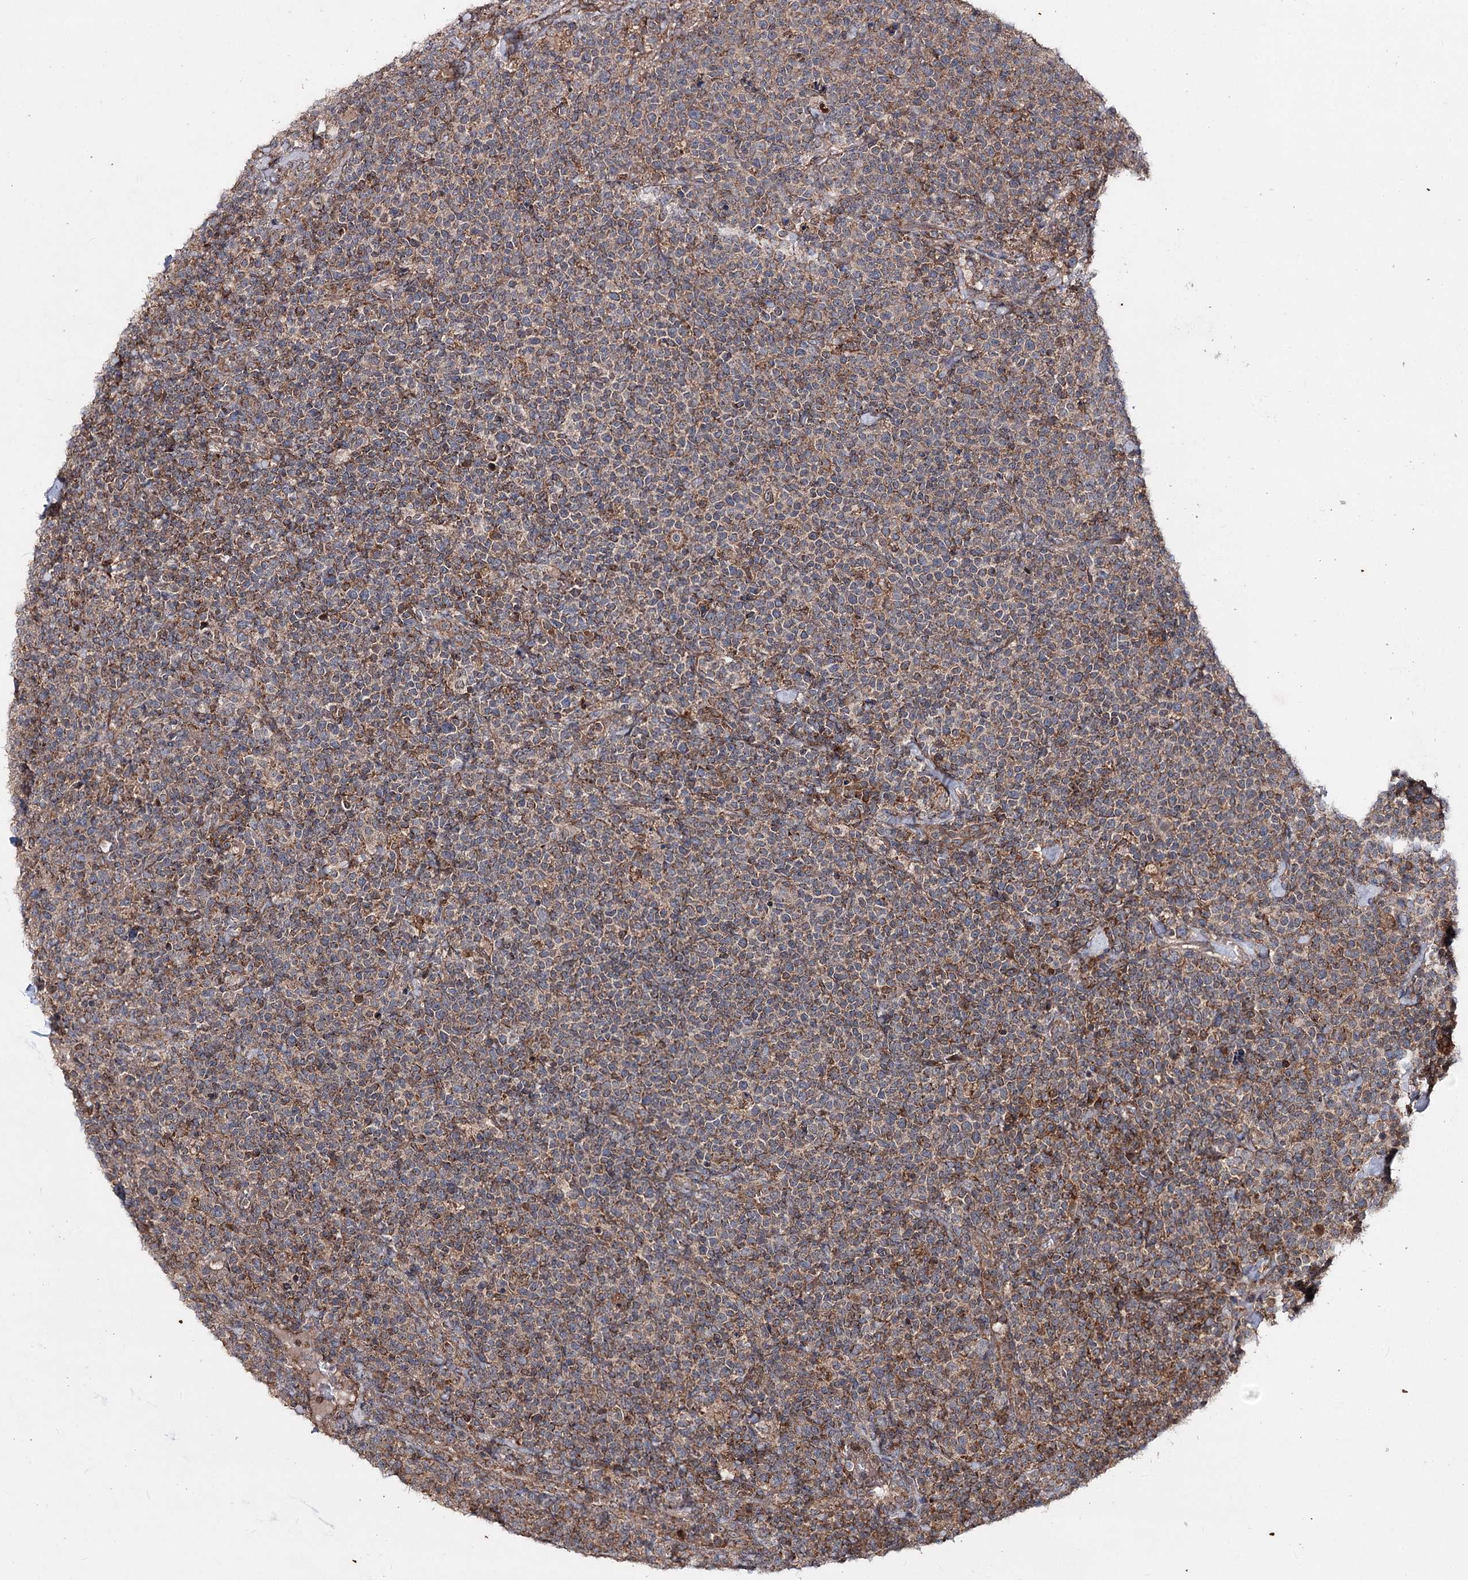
{"staining": {"intensity": "weak", "quantity": ">75%", "location": "cytoplasmic/membranous"}, "tissue": "lymphoma", "cell_type": "Tumor cells", "image_type": "cancer", "snomed": [{"axis": "morphology", "description": "Malignant lymphoma, non-Hodgkin's type, High grade"}, {"axis": "topography", "description": "Lymph node"}], "caption": "A brown stain labels weak cytoplasmic/membranous expression of a protein in malignant lymphoma, non-Hodgkin's type (high-grade) tumor cells. (Stains: DAB (3,3'-diaminobenzidine) in brown, nuclei in blue, Microscopy: brightfield microscopy at high magnification).", "gene": "MINDY3", "patient": {"sex": "male", "age": 61}}